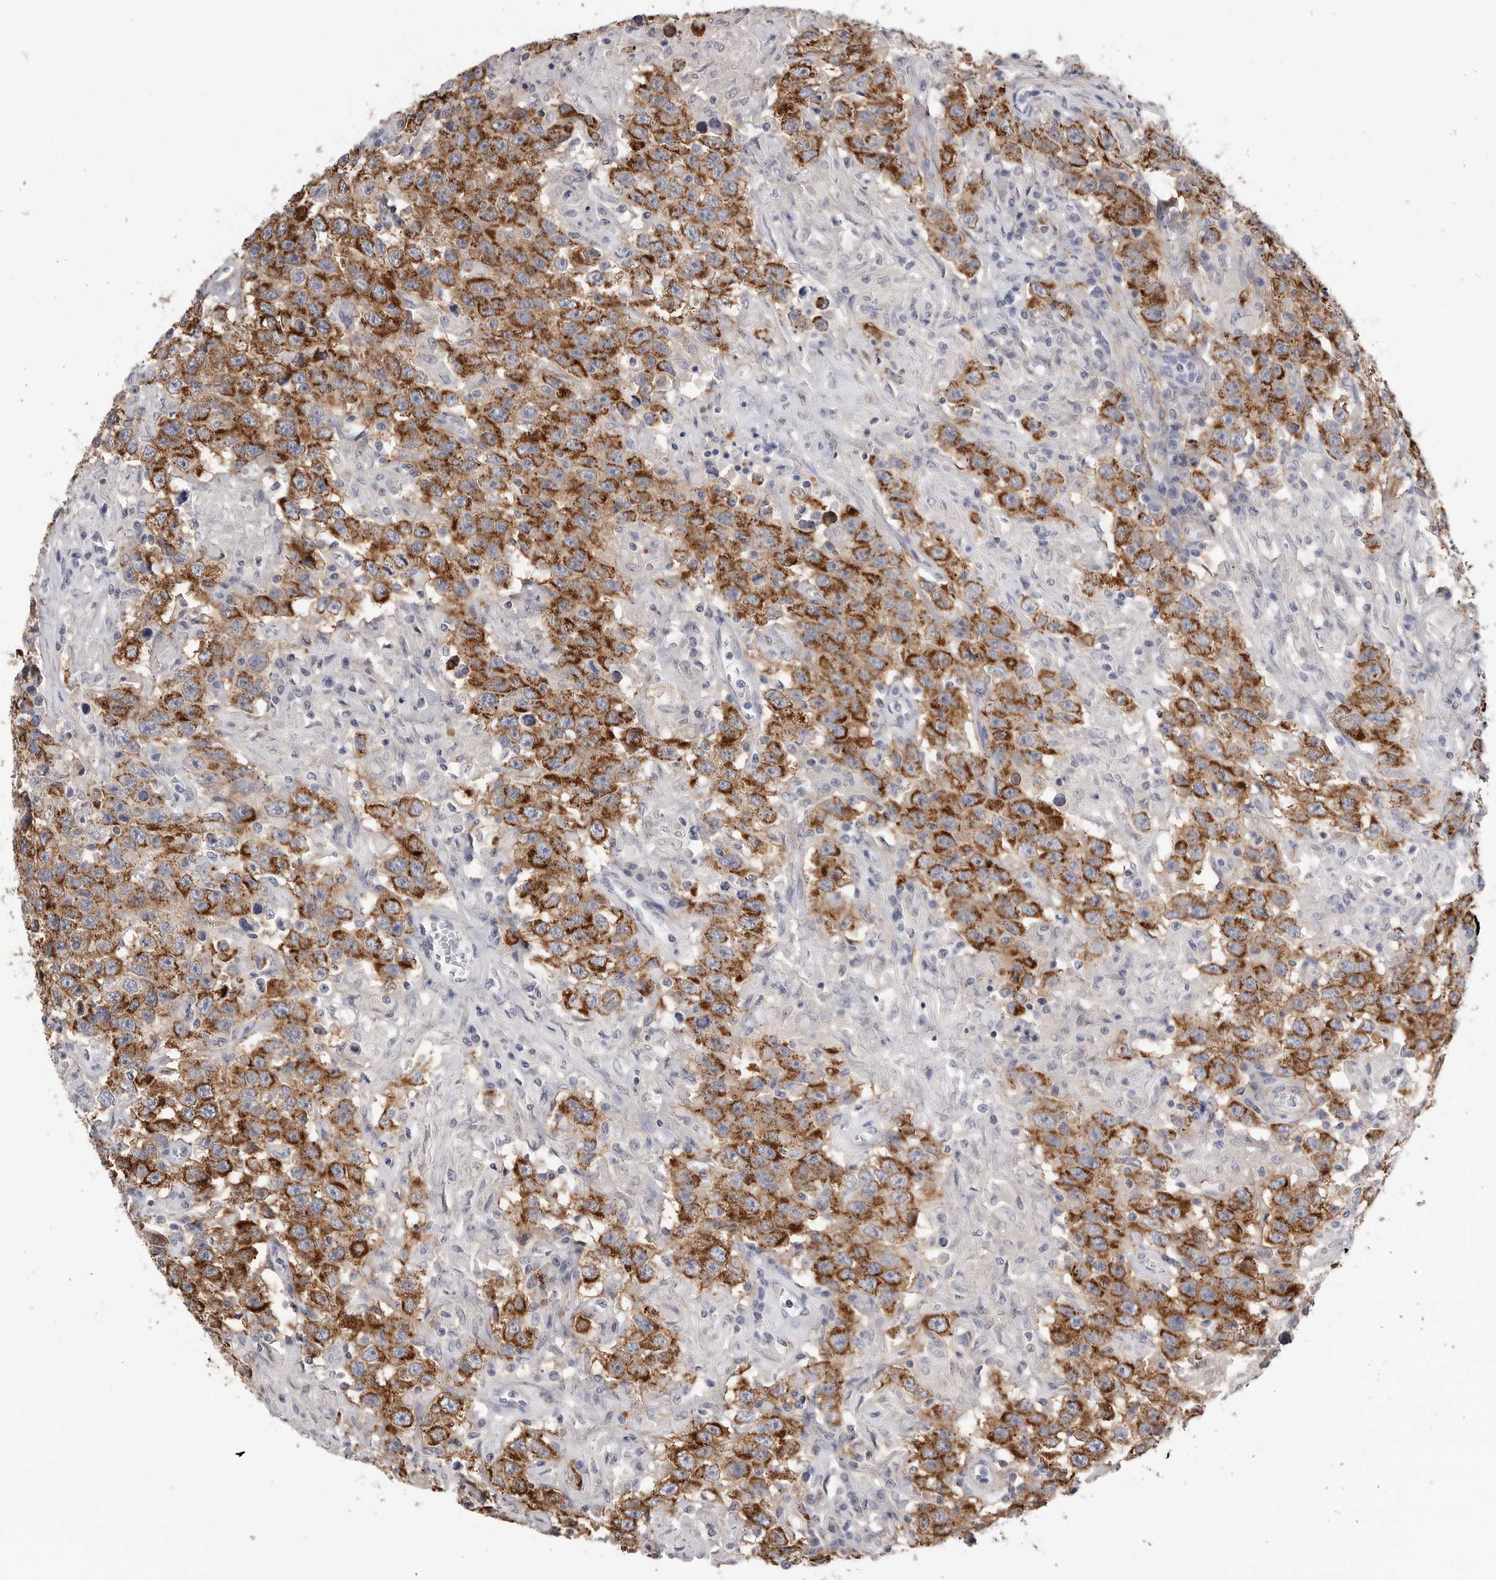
{"staining": {"intensity": "strong", "quantity": ">75%", "location": "cytoplasmic/membranous"}, "tissue": "testis cancer", "cell_type": "Tumor cells", "image_type": "cancer", "snomed": [{"axis": "morphology", "description": "Seminoma, NOS"}, {"axis": "topography", "description": "Testis"}], "caption": "High-power microscopy captured an IHC micrograph of seminoma (testis), revealing strong cytoplasmic/membranous expression in approximately >75% of tumor cells.", "gene": "AKAP12", "patient": {"sex": "male", "age": 41}}